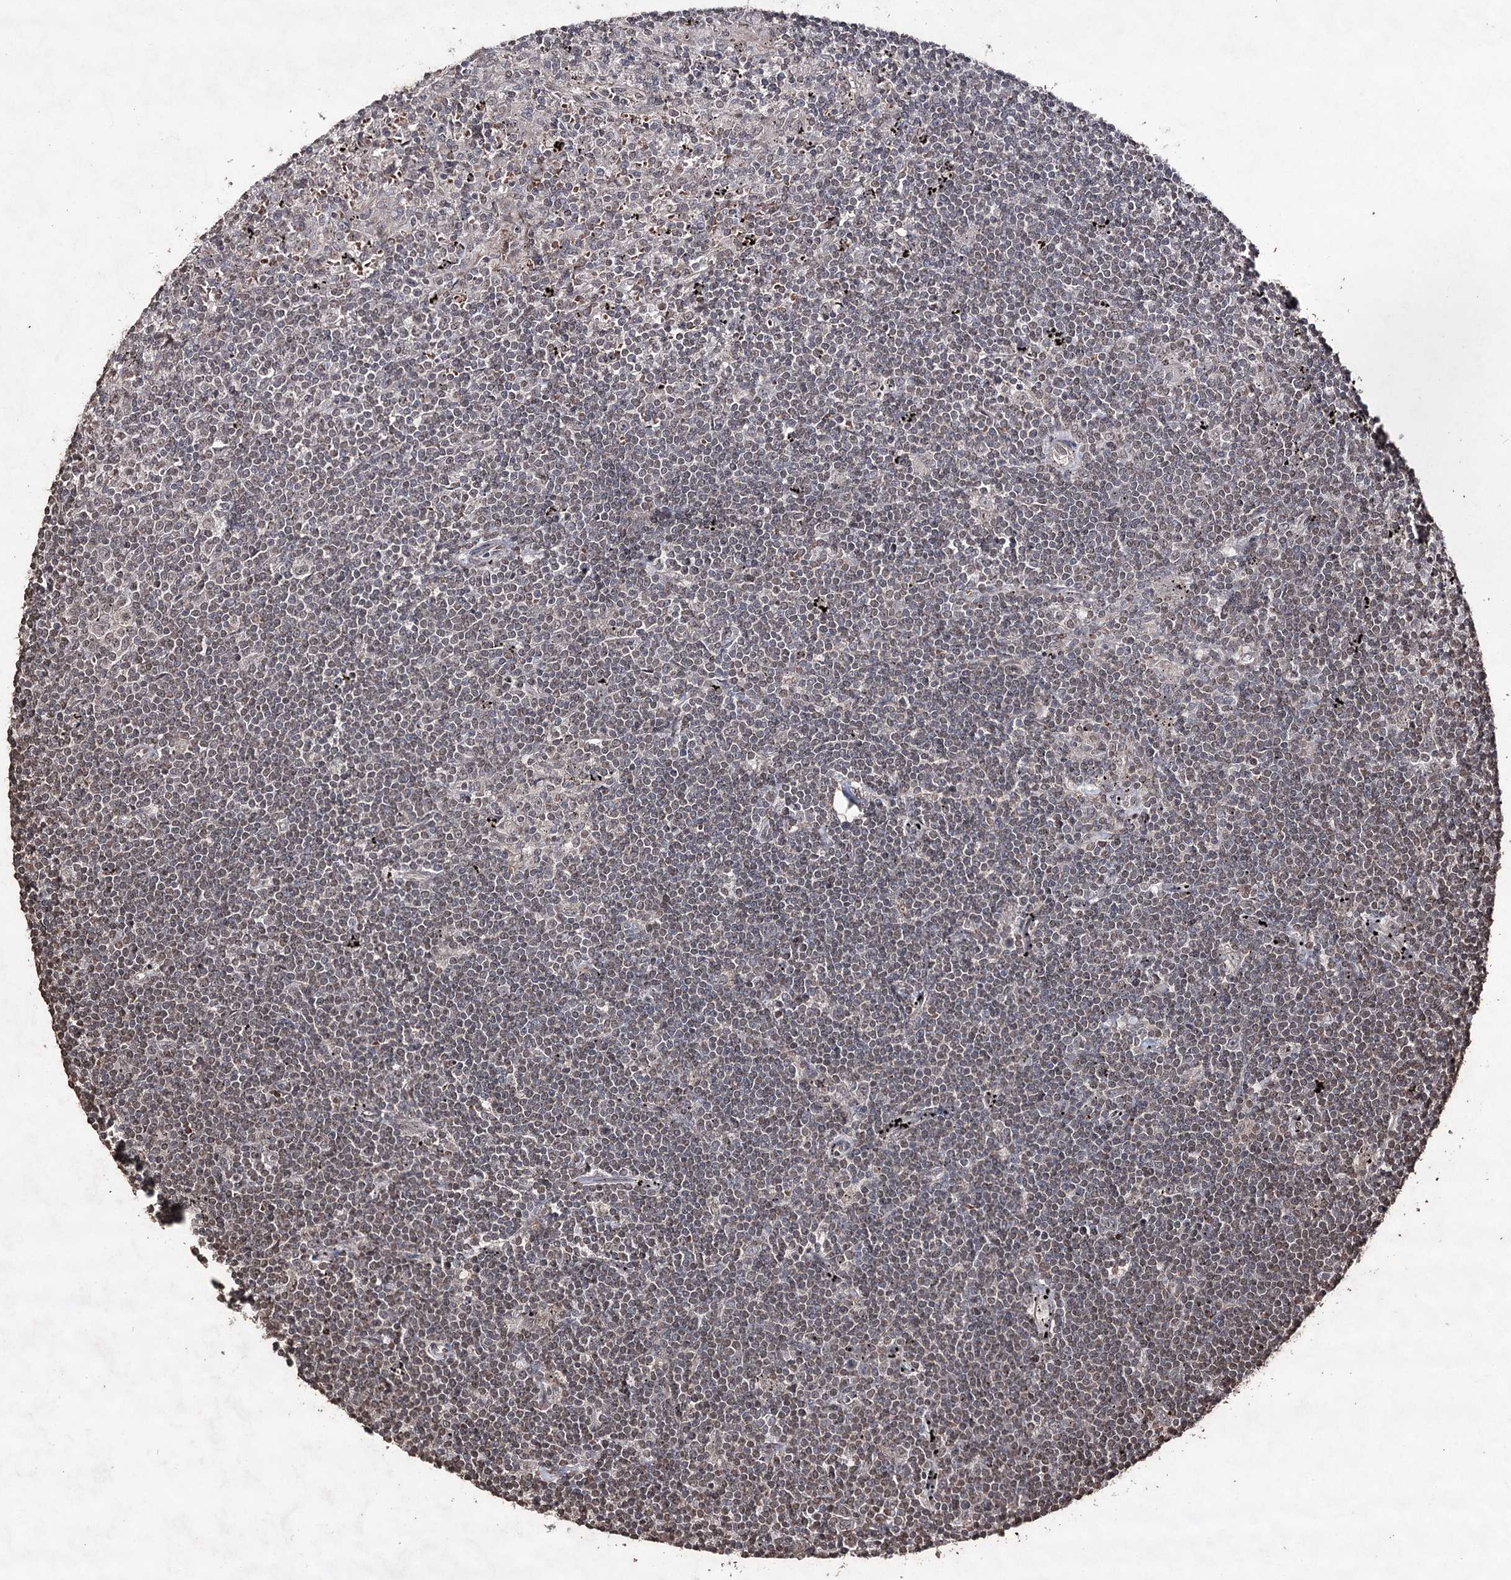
{"staining": {"intensity": "negative", "quantity": "none", "location": "none"}, "tissue": "lymphoma", "cell_type": "Tumor cells", "image_type": "cancer", "snomed": [{"axis": "morphology", "description": "Malignant lymphoma, non-Hodgkin's type, Low grade"}, {"axis": "topography", "description": "Spleen"}], "caption": "Tumor cells are negative for protein expression in human lymphoma.", "gene": "ATG14", "patient": {"sex": "male", "age": 76}}